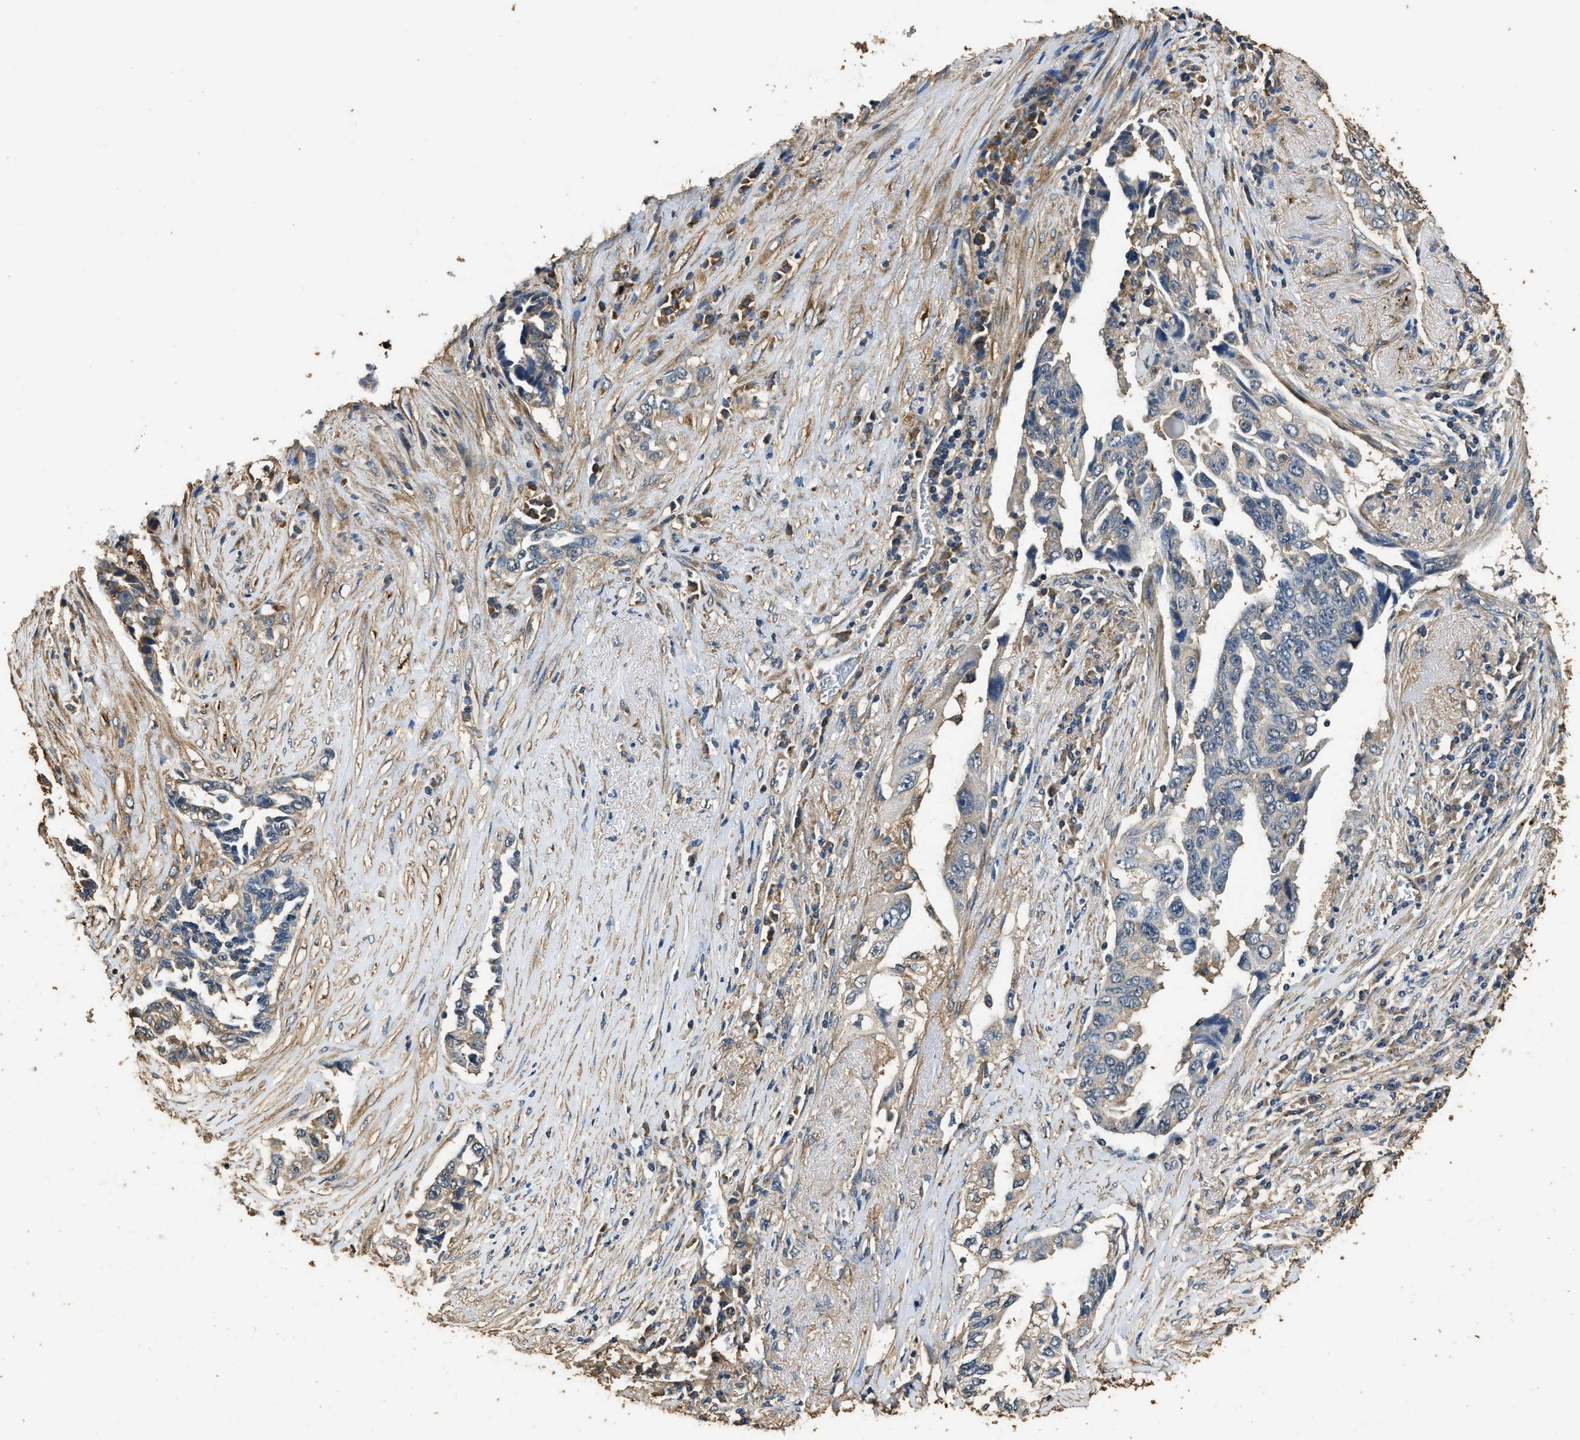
{"staining": {"intensity": "moderate", "quantity": "<25%", "location": "cytoplasmic/membranous"}, "tissue": "lung cancer", "cell_type": "Tumor cells", "image_type": "cancer", "snomed": [{"axis": "morphology", "description": "Adenocarcinoma, NOS"}, {"axis": "topography", "description": "Lung"}], "caption": "Lung cancer (adenocarcinoma) stained with immunohistochemistry shows moderate cytoplasmic/membranous expression in about <25% of tumor cells.", "gene": "MIB1", "patient": {"sex": "female", "age": 51}}